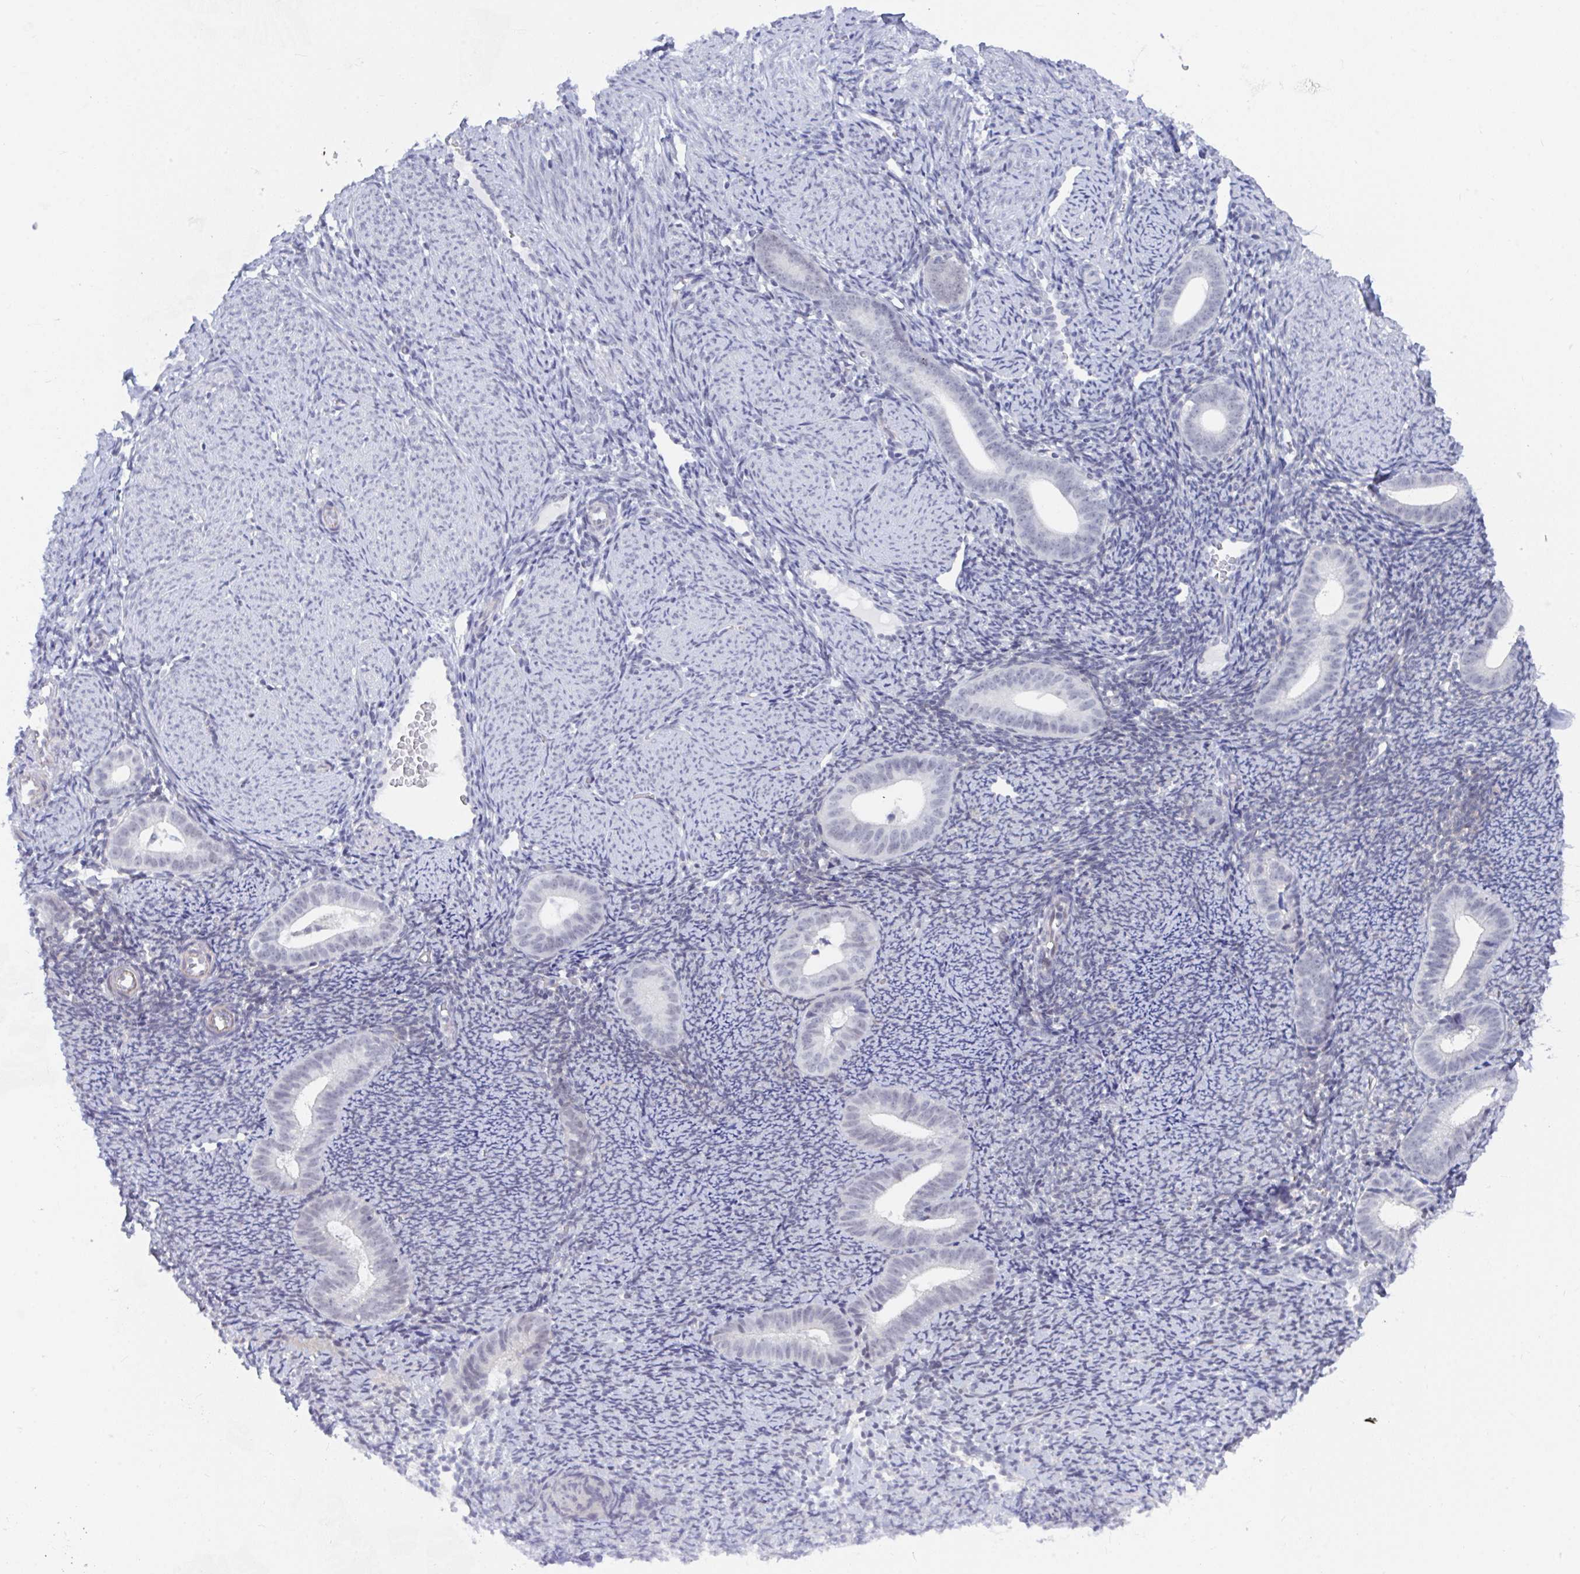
{"staining": {"intensity": "negative", "quantity": "none", "location": "none"}, "tissue": "endometrium", "cell_type": "Cells in endometrial stroma", "image_type": "normal", "snomed": [{"axis": "morphology", "description": "Normal tissue, NOS"}, {"axis": "topography", "description": "Endometrium"}], "caption": "The micrograph reveals no significant staining in cells in endometrial stroma of endometrium.", "gene": "DAOA", "patient": {"sex": "female", "age": 39}}